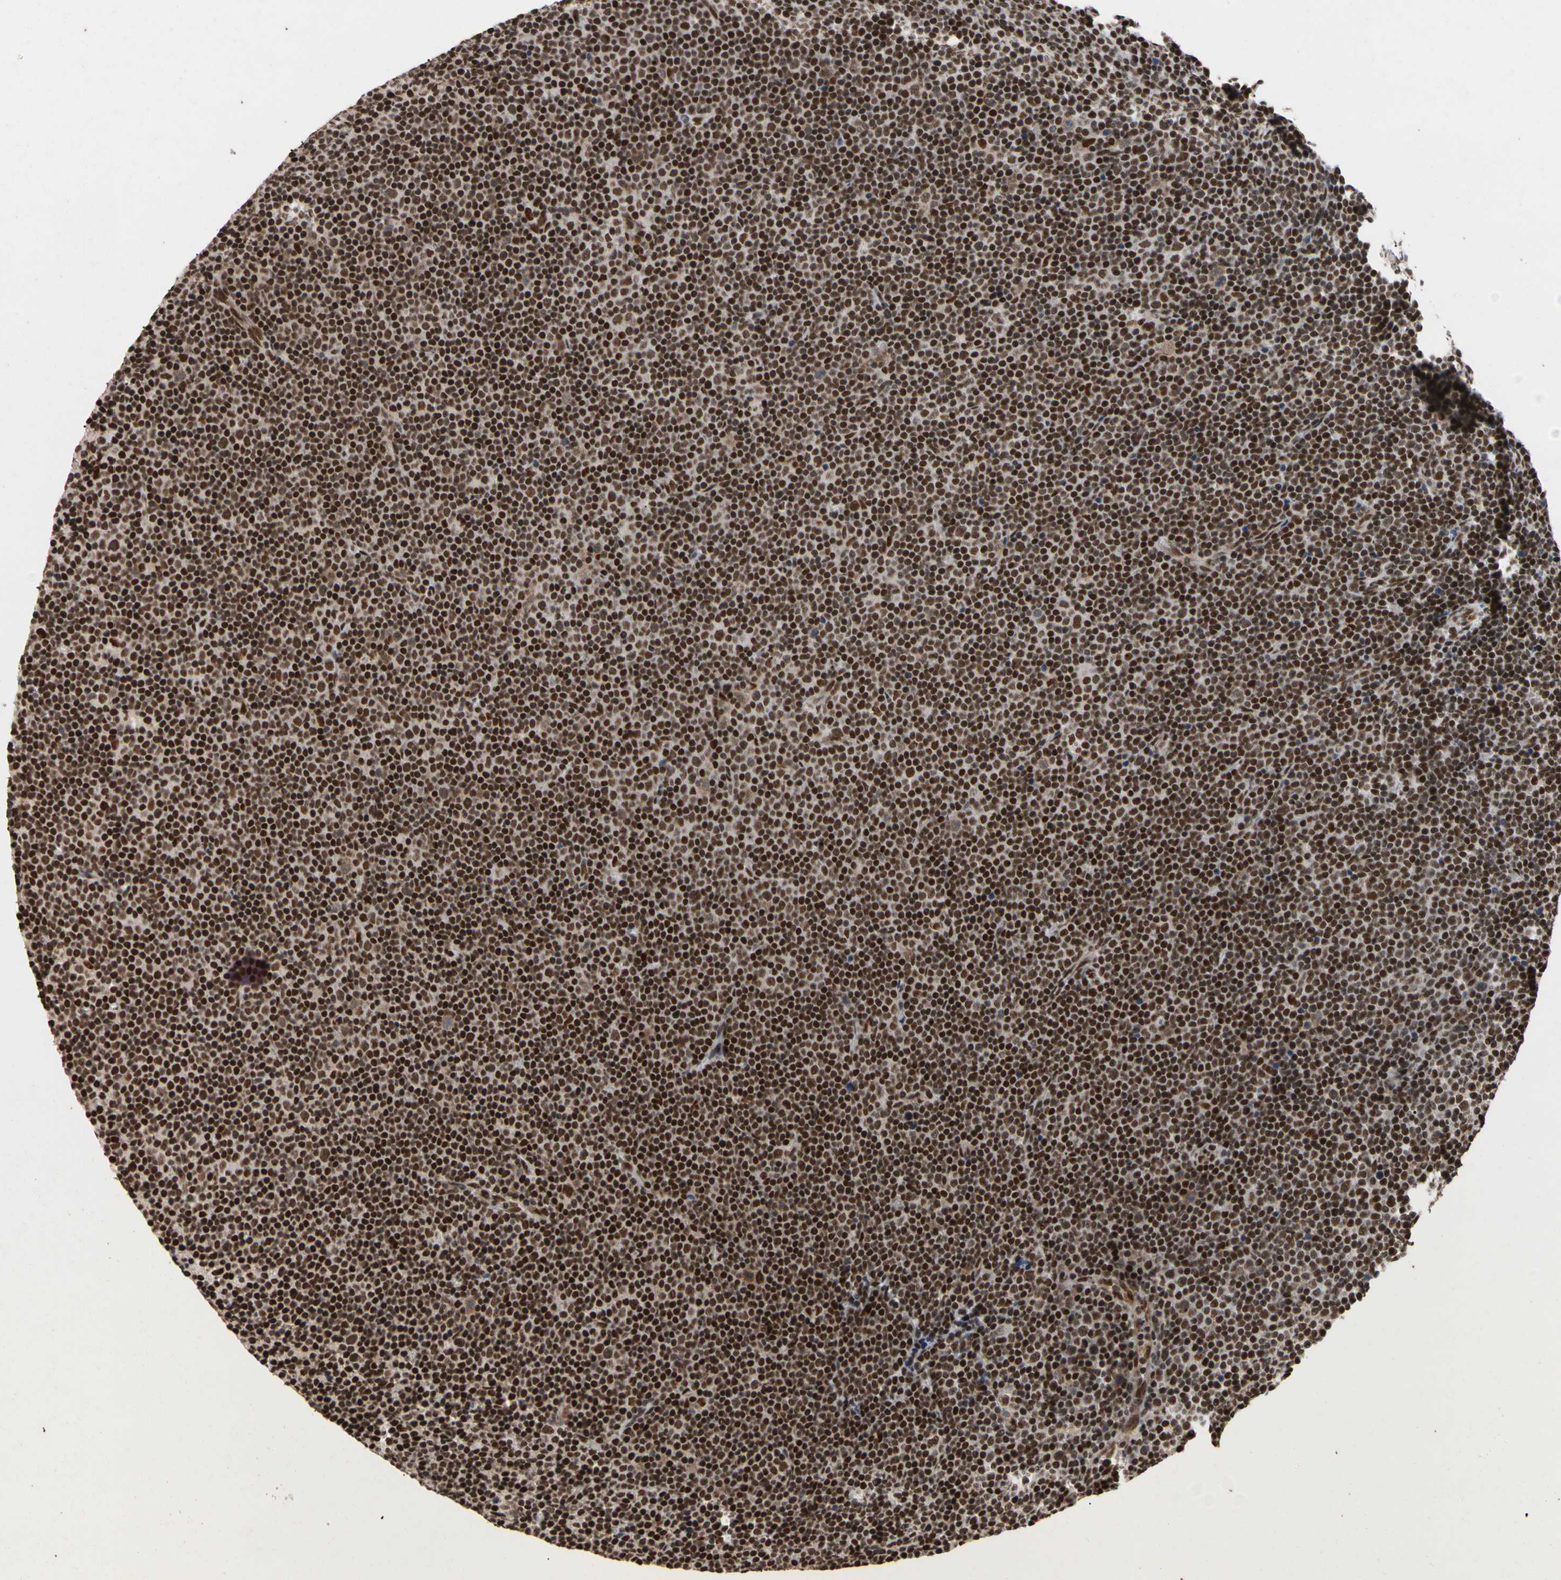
{"staining": {"intensity": "strong", "quantity": ">75%", "location": "nuclear"}, "tissue": "lymphoma", "cell_type": "Tumor cells", "image_type": "cancer", "snomed": [{"axis": "morphology", "description": "Malignant lymphoma, non-Hodgkin's type, Low grade"}, {"axis": "topography", "description": "Lymph node"}], "caption": "The photomicrograph reveals staining of lymphoma, revealing strong nuclear protein expression (brown color) within tumor cells.", "gene": "FAM98B", "patient": {"sex": "female", "age": 67}}